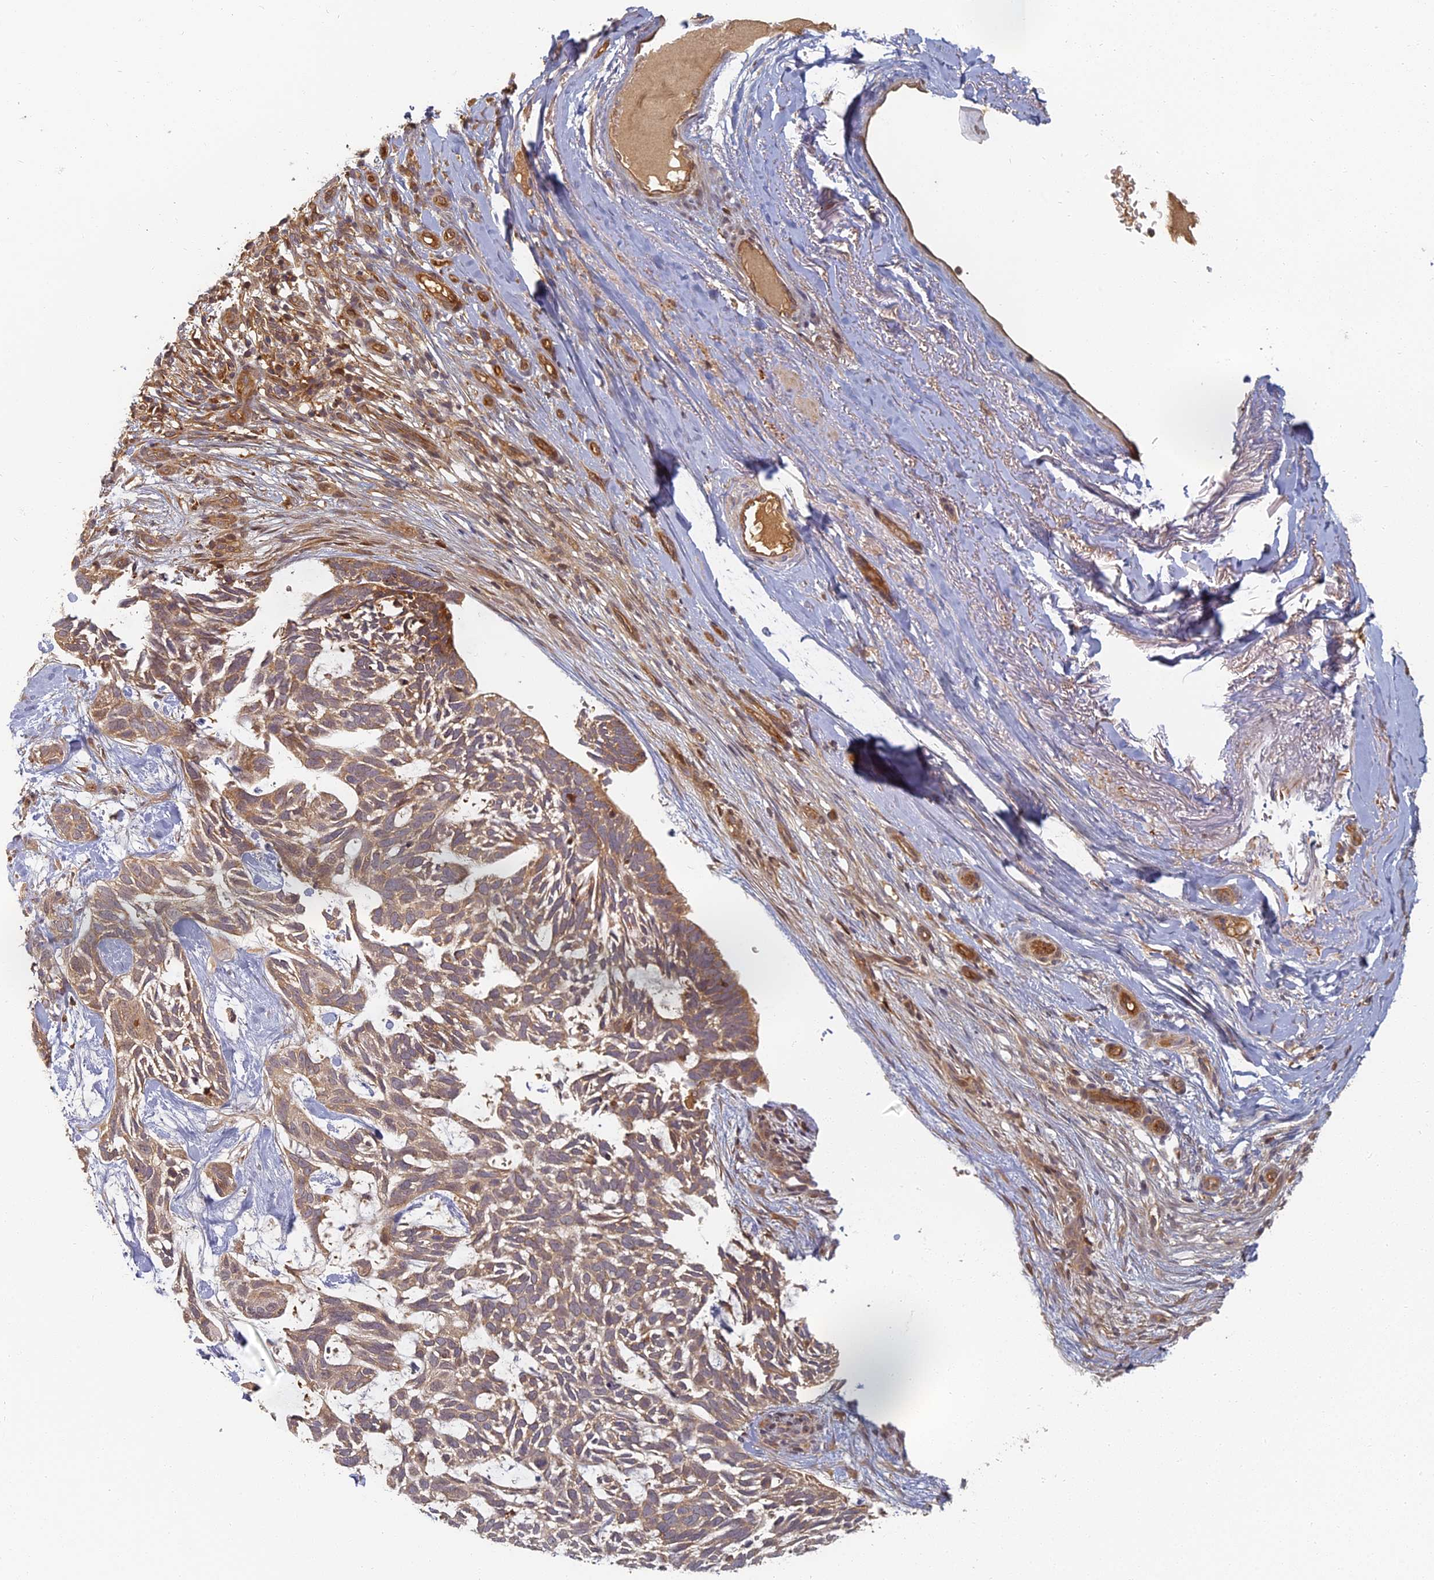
{"staining": {"intensity": "weak", "quantity": ">75%", "location": "cytoplasmic/membranous"}, "tissue": "skin cancer", "cell_type": "Tumor cells", "image_type": "cancer", "snomed": [{"axis": "morphology", "description": "Basal cell carcinoma"}, {"axis": "topography", "description": "Skin"}], "caption": "Weak cytoplasmic/membranous protein staining is seen in about >75% of tumor cells in skin cancer (basal cell carcinoma).", "gene": "INO80D", "patient": {"sex": "male", "age": 88}}